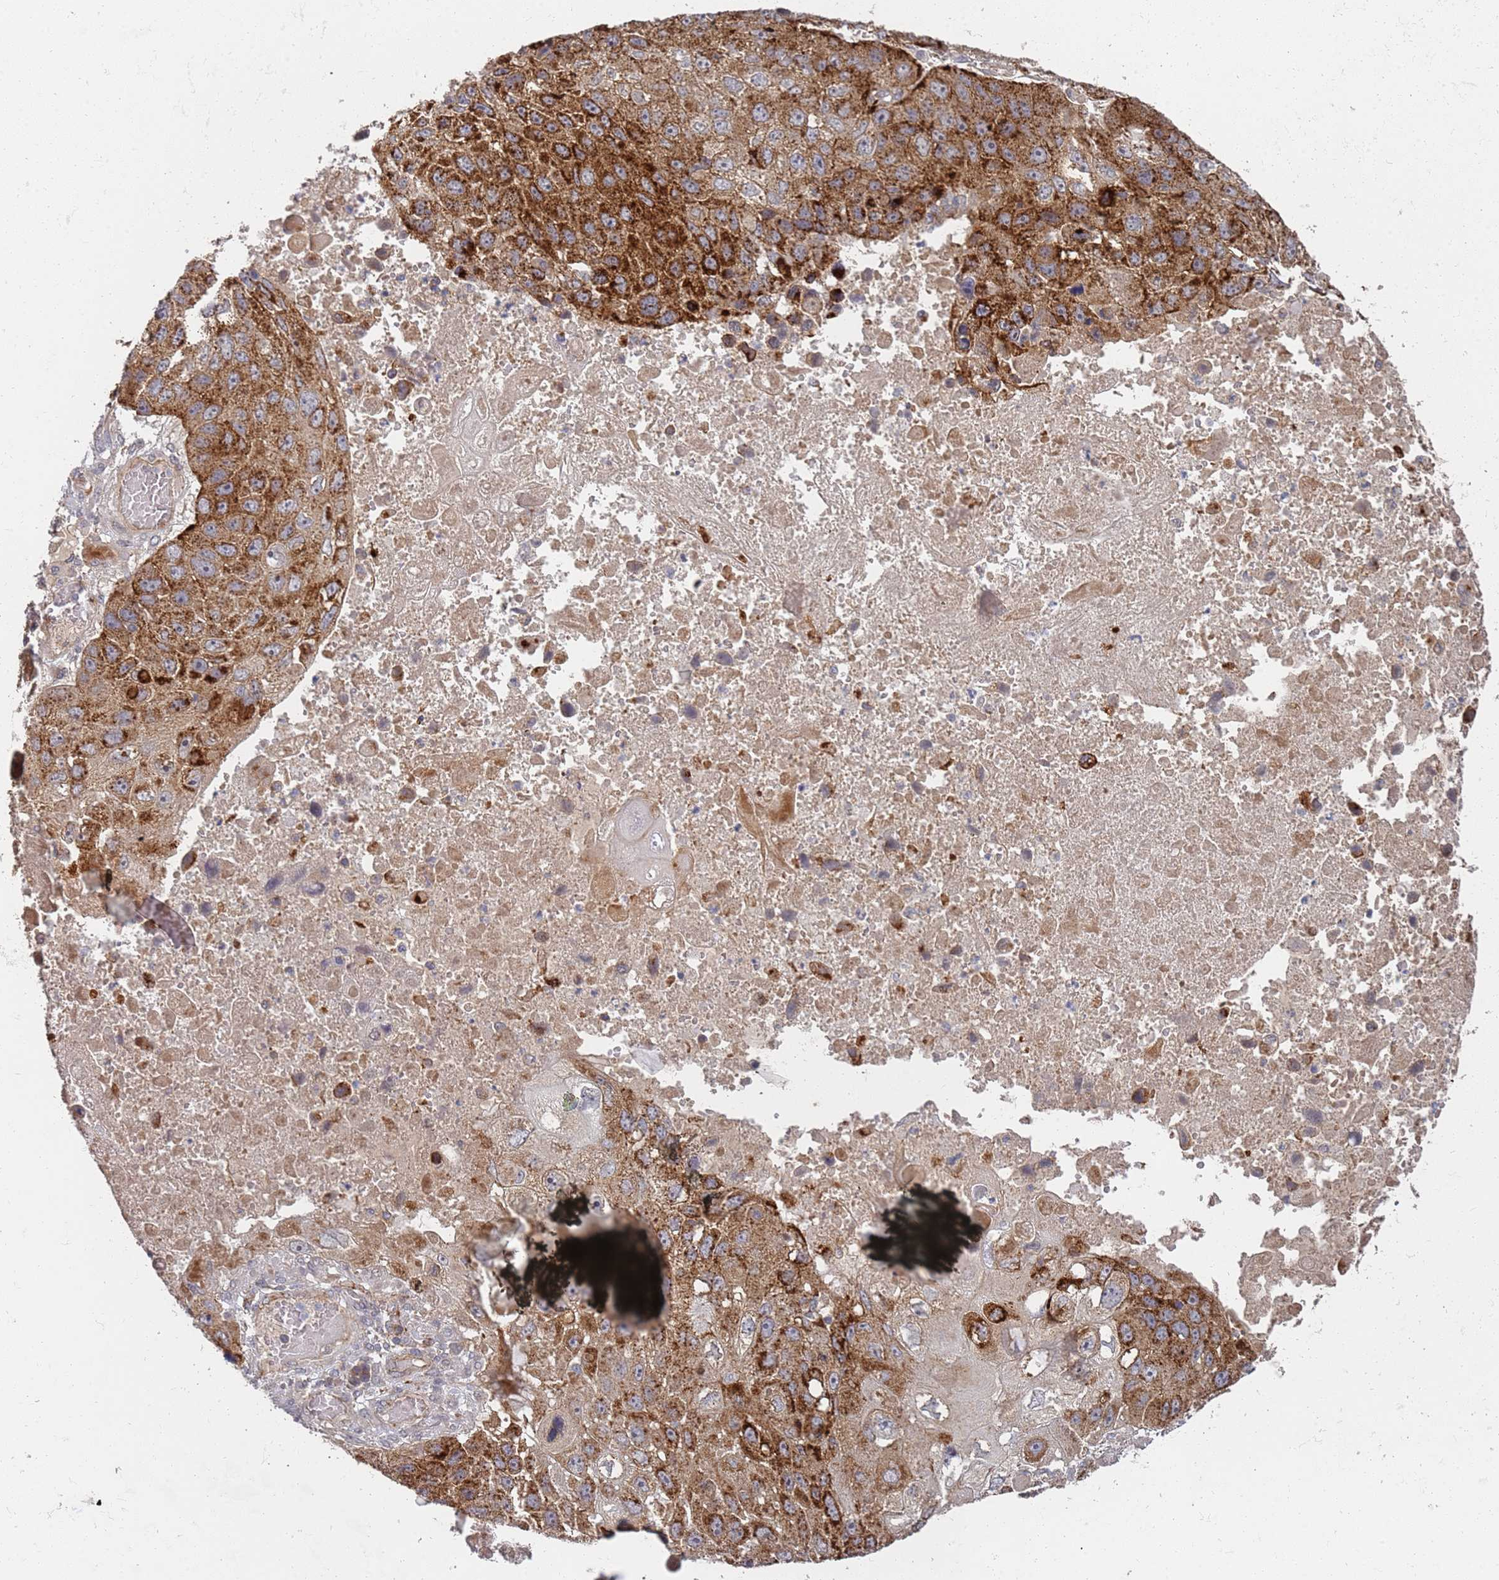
{"staining": {"intensity": "strong", "quantity": ">75%", "location": "cytoplasmic/membranous"}, "tissue": "lung cancer", "cell_type": "Tumor cells", "image_type": "cancer", "snomed": [{"axis": "morphology", "description": "Squamous cell carcinoma, NOS"}, {"axis": "topography", "description": "Lung"}], "caption": "Strong cytoplasmic/membranous protein staining is identified in about >75% of tumor cells in squamous cell carcinoma (lung). (DAB IHC with brightfield microscopy, high magnification).", "gene": "ABCB6", "patient": {"sex": "male", "age": 61}}